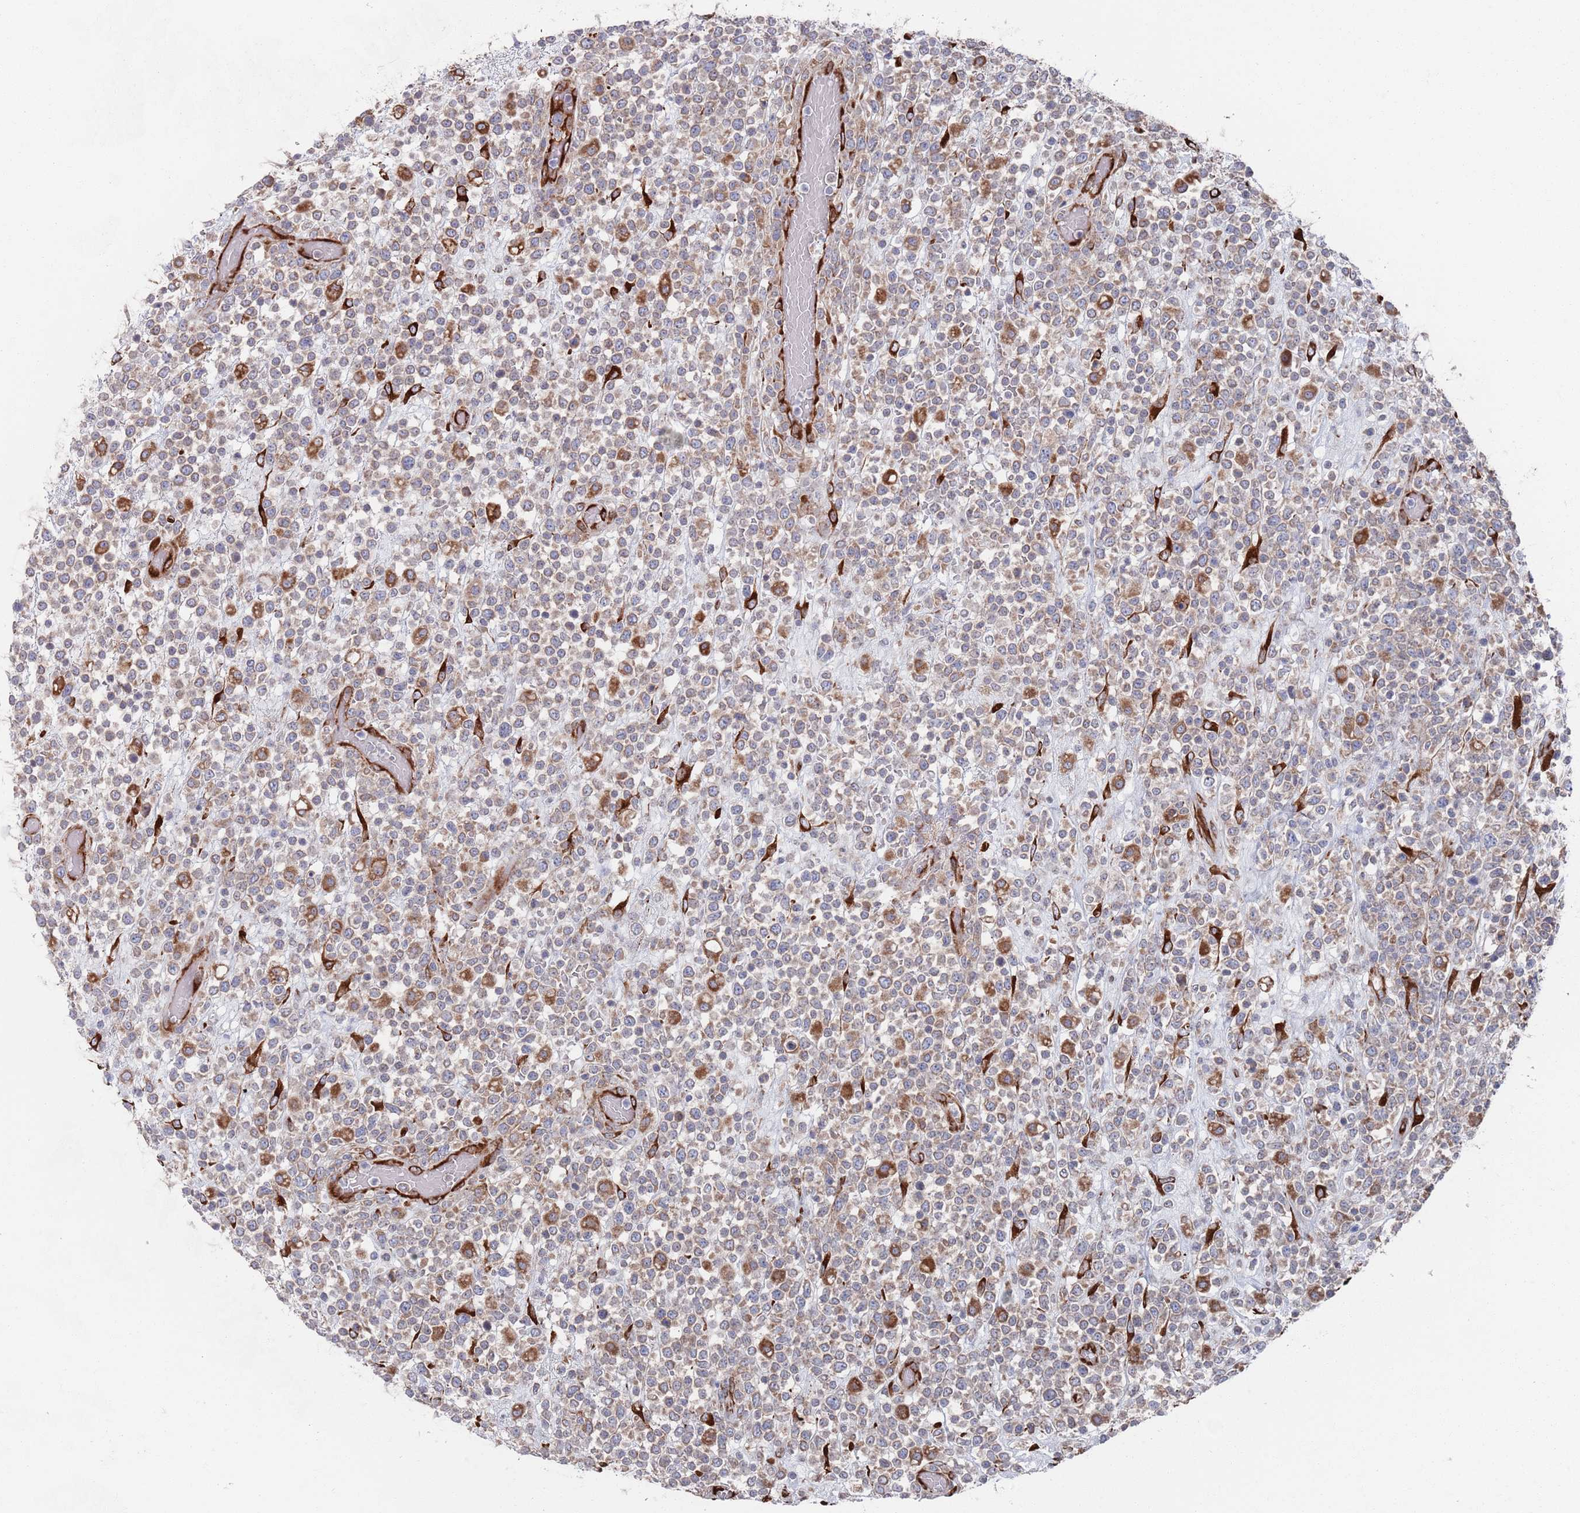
{"staining": {"intensity": "moderate", "quantity": "<25%", "location": "cytoplasmic/membranous"}, "tissue": "lymphoma", "cell_type": "Tumor cells", "image_type": "cancer", "snomed": [{"axis": "morphology", "description": "Malignant lymphoma, non-Hodgkin's type, High grade"}, {"axis": "topography", "description": "Colon"}], "caption": "Lymphoma stained with DAB (3,3'-diaminobenzidine) immunohistochemistry reveals low levels of moderate cytoplasmic/membranous staining in about <25% of tumor cells. Ihc stains the protein of interest in brown and the nuclei are stained blue.", "gene": "CCDC106", "patient": {"sex": "female", "age": 53}}